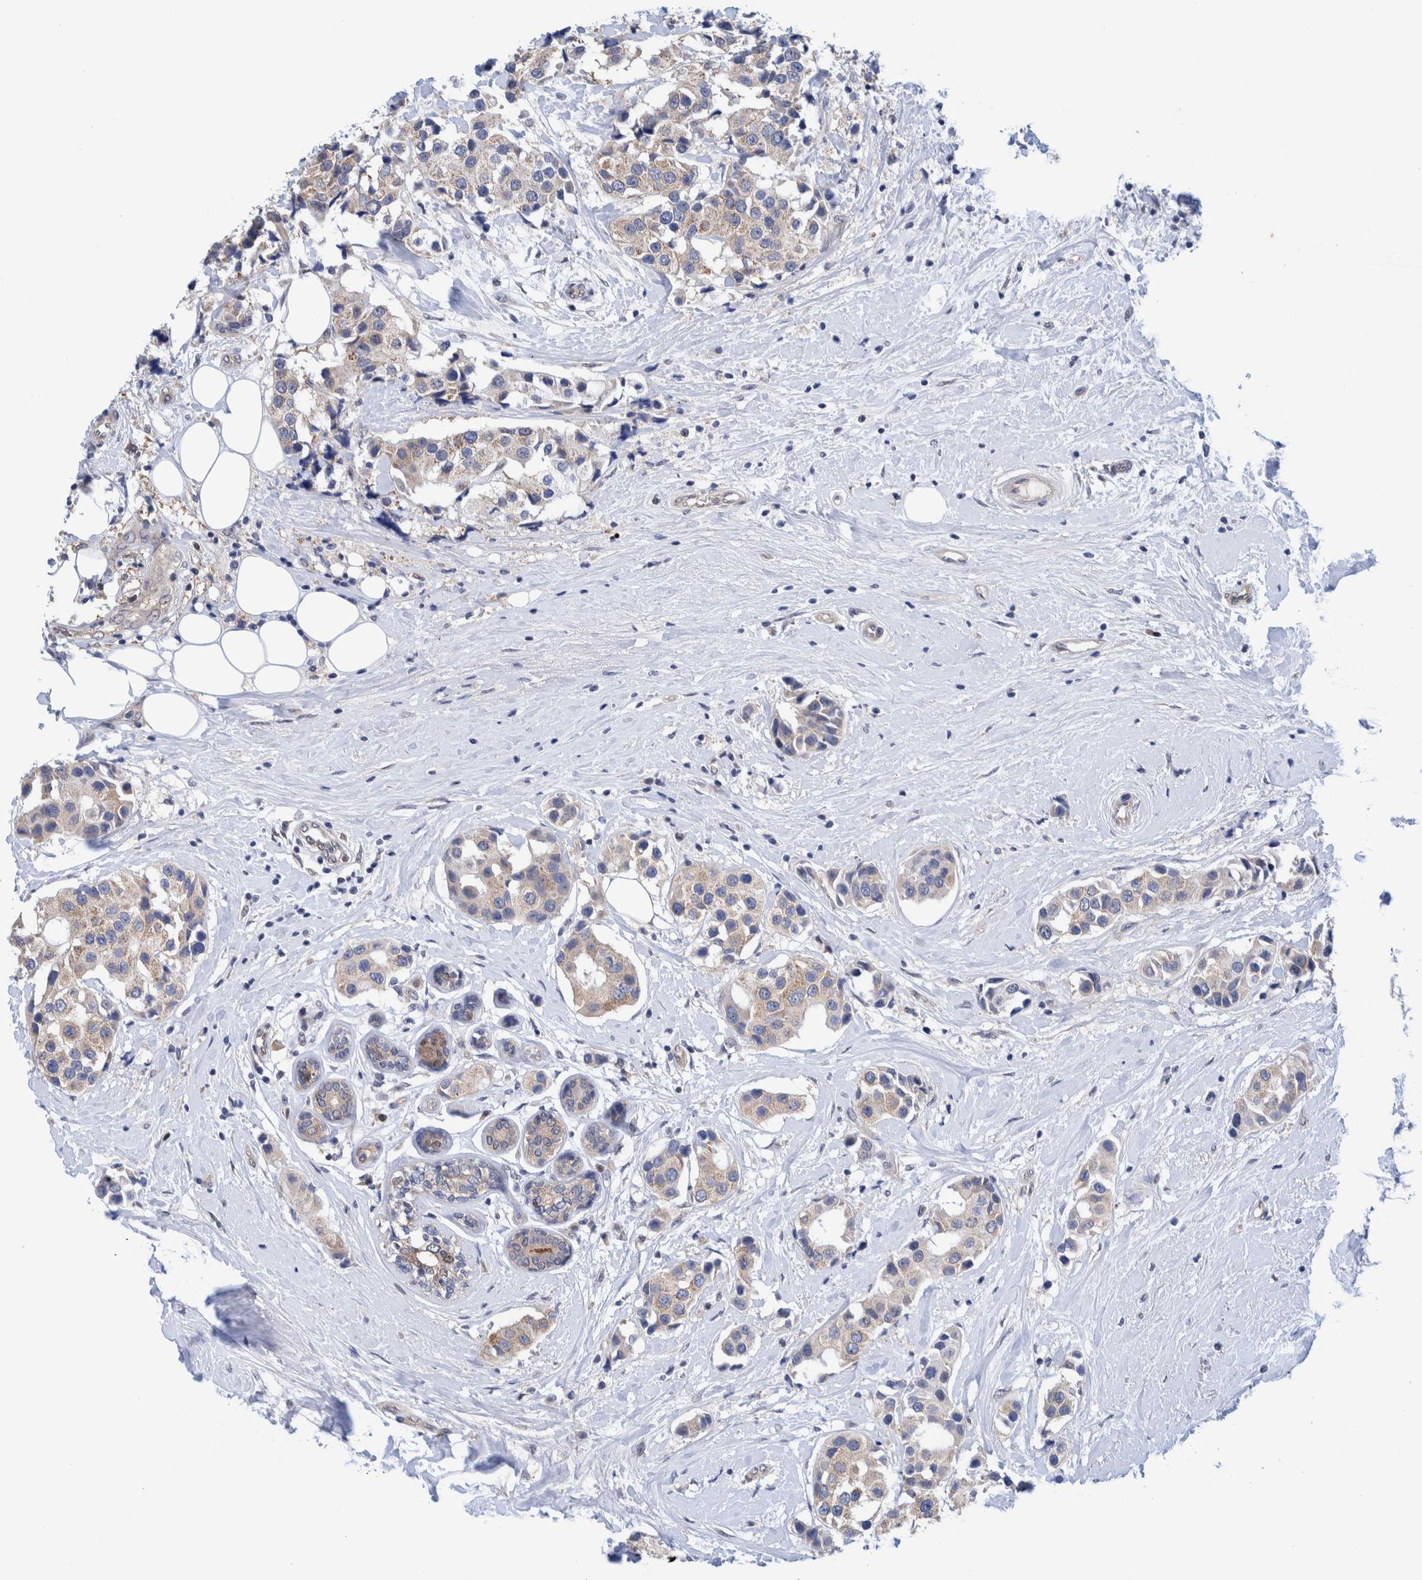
{"staining": {"intensity": "weak", "quantity": "<25%", "location": "cytoplasmic/membranous,nuclear"}, "tissue": "breast cancer", "cell_type": "Tumor cells", "image_type": "cancer", "snomed": [{"axis": "morphology", "description": "Normal tissue, NOS"}, {"axis": "morphology", "description": "Duct carcinoma"}, {"axis": "topography", "description": "Breast"}], "caption": "Immunohistochemistry (IHC) photomicrograph of human breast intraductal carcinoma stained for a protein (brown), which shows no positivity in tumor cells.", "gene": "PFAS", "patient": {"sex": "female", "age": 39}}